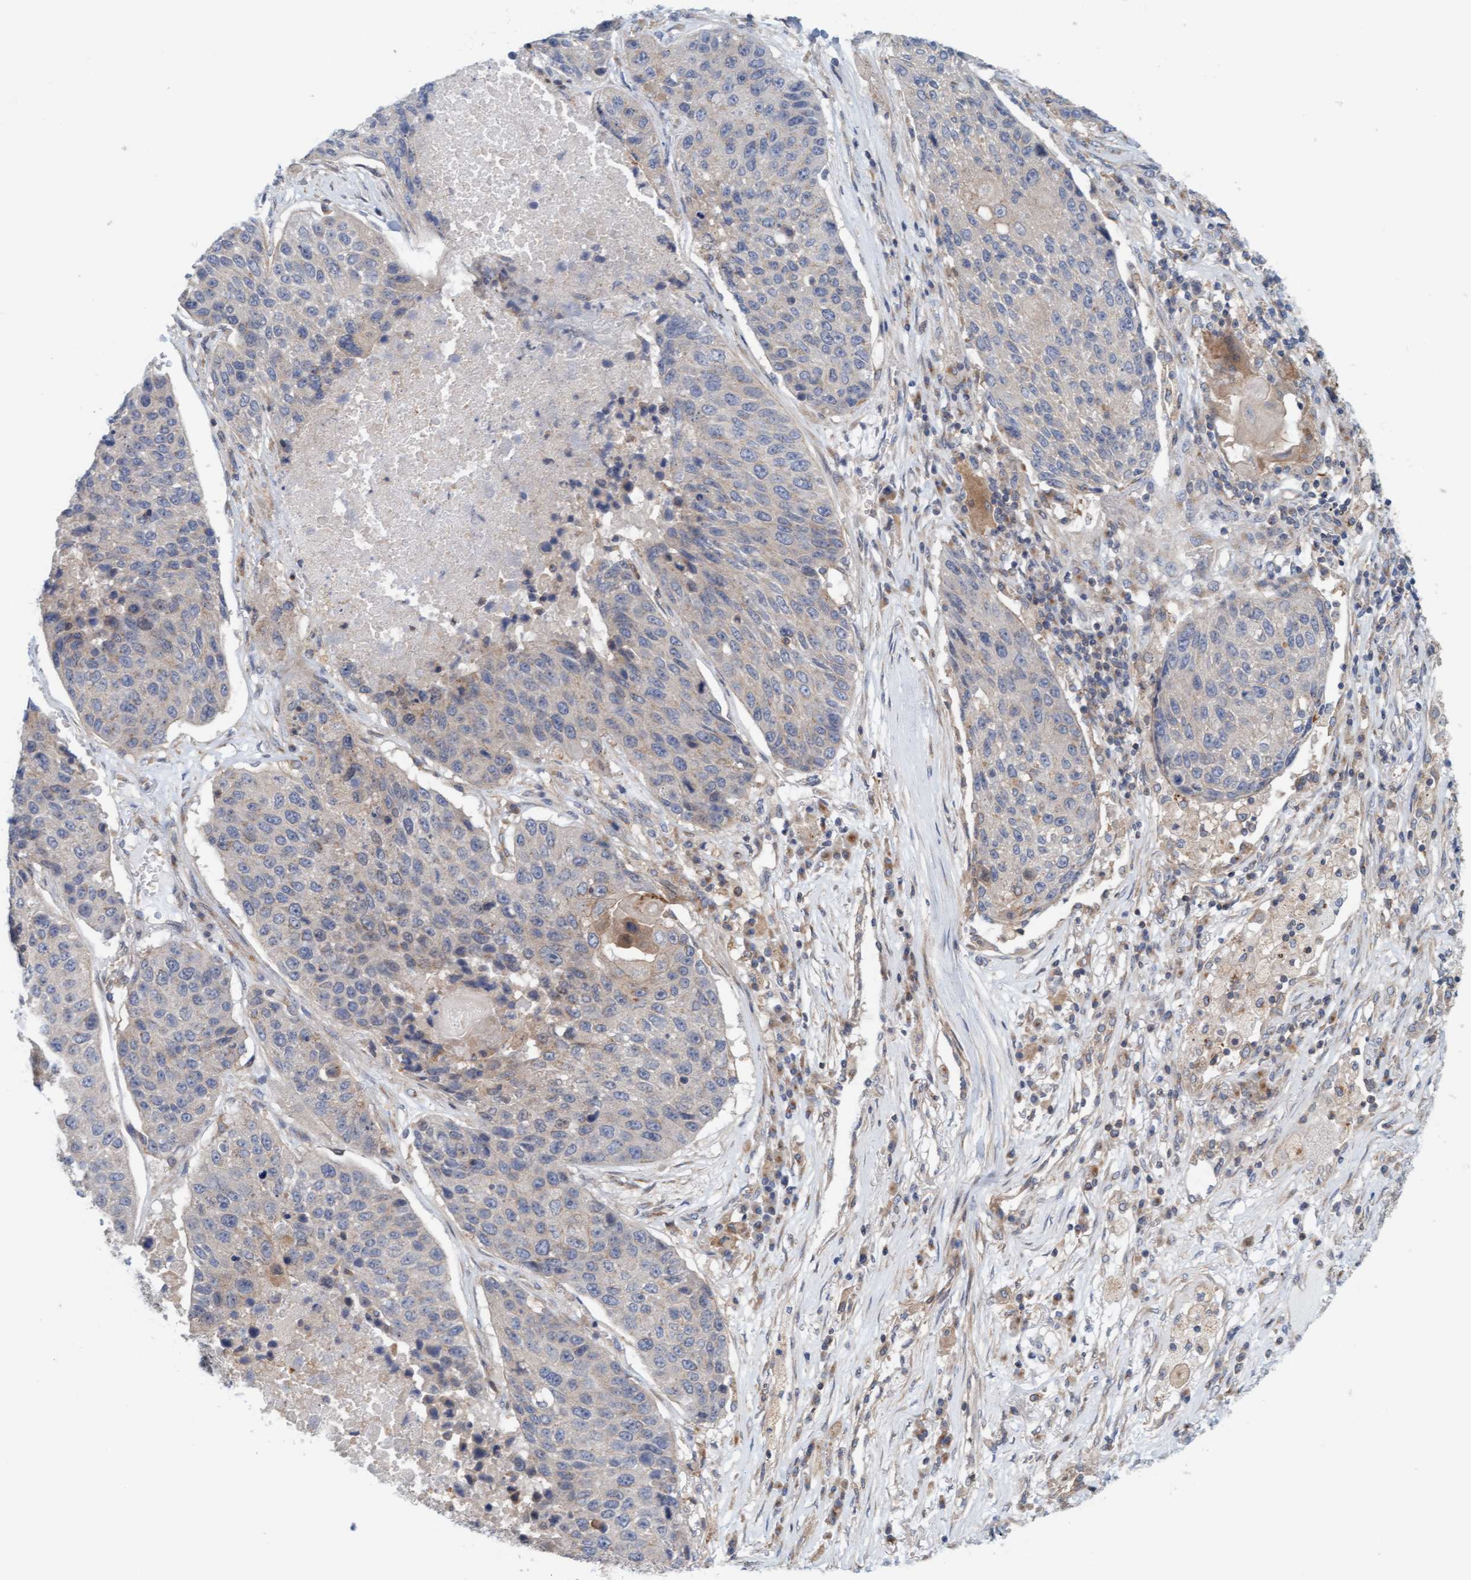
{"staining": {"intensity": "negative", "quantity": "none", "location": "none"}, "tissue": "lung cancer", "cell_type": "Tumor cells", "image_type": "cancer", "snomed": [{"axis": "morphology", "description": "Squamous cell carcinoma, NOS"}, {"axis": "topography", "description": "Lung"}], "caption": "Human lung cancer stained for a protein using immunohistochemistry (IHC) demonstrates no expression in tumor cells.", "gene": "UBAP1", "patient": {"sex": "male", "age": 61}}